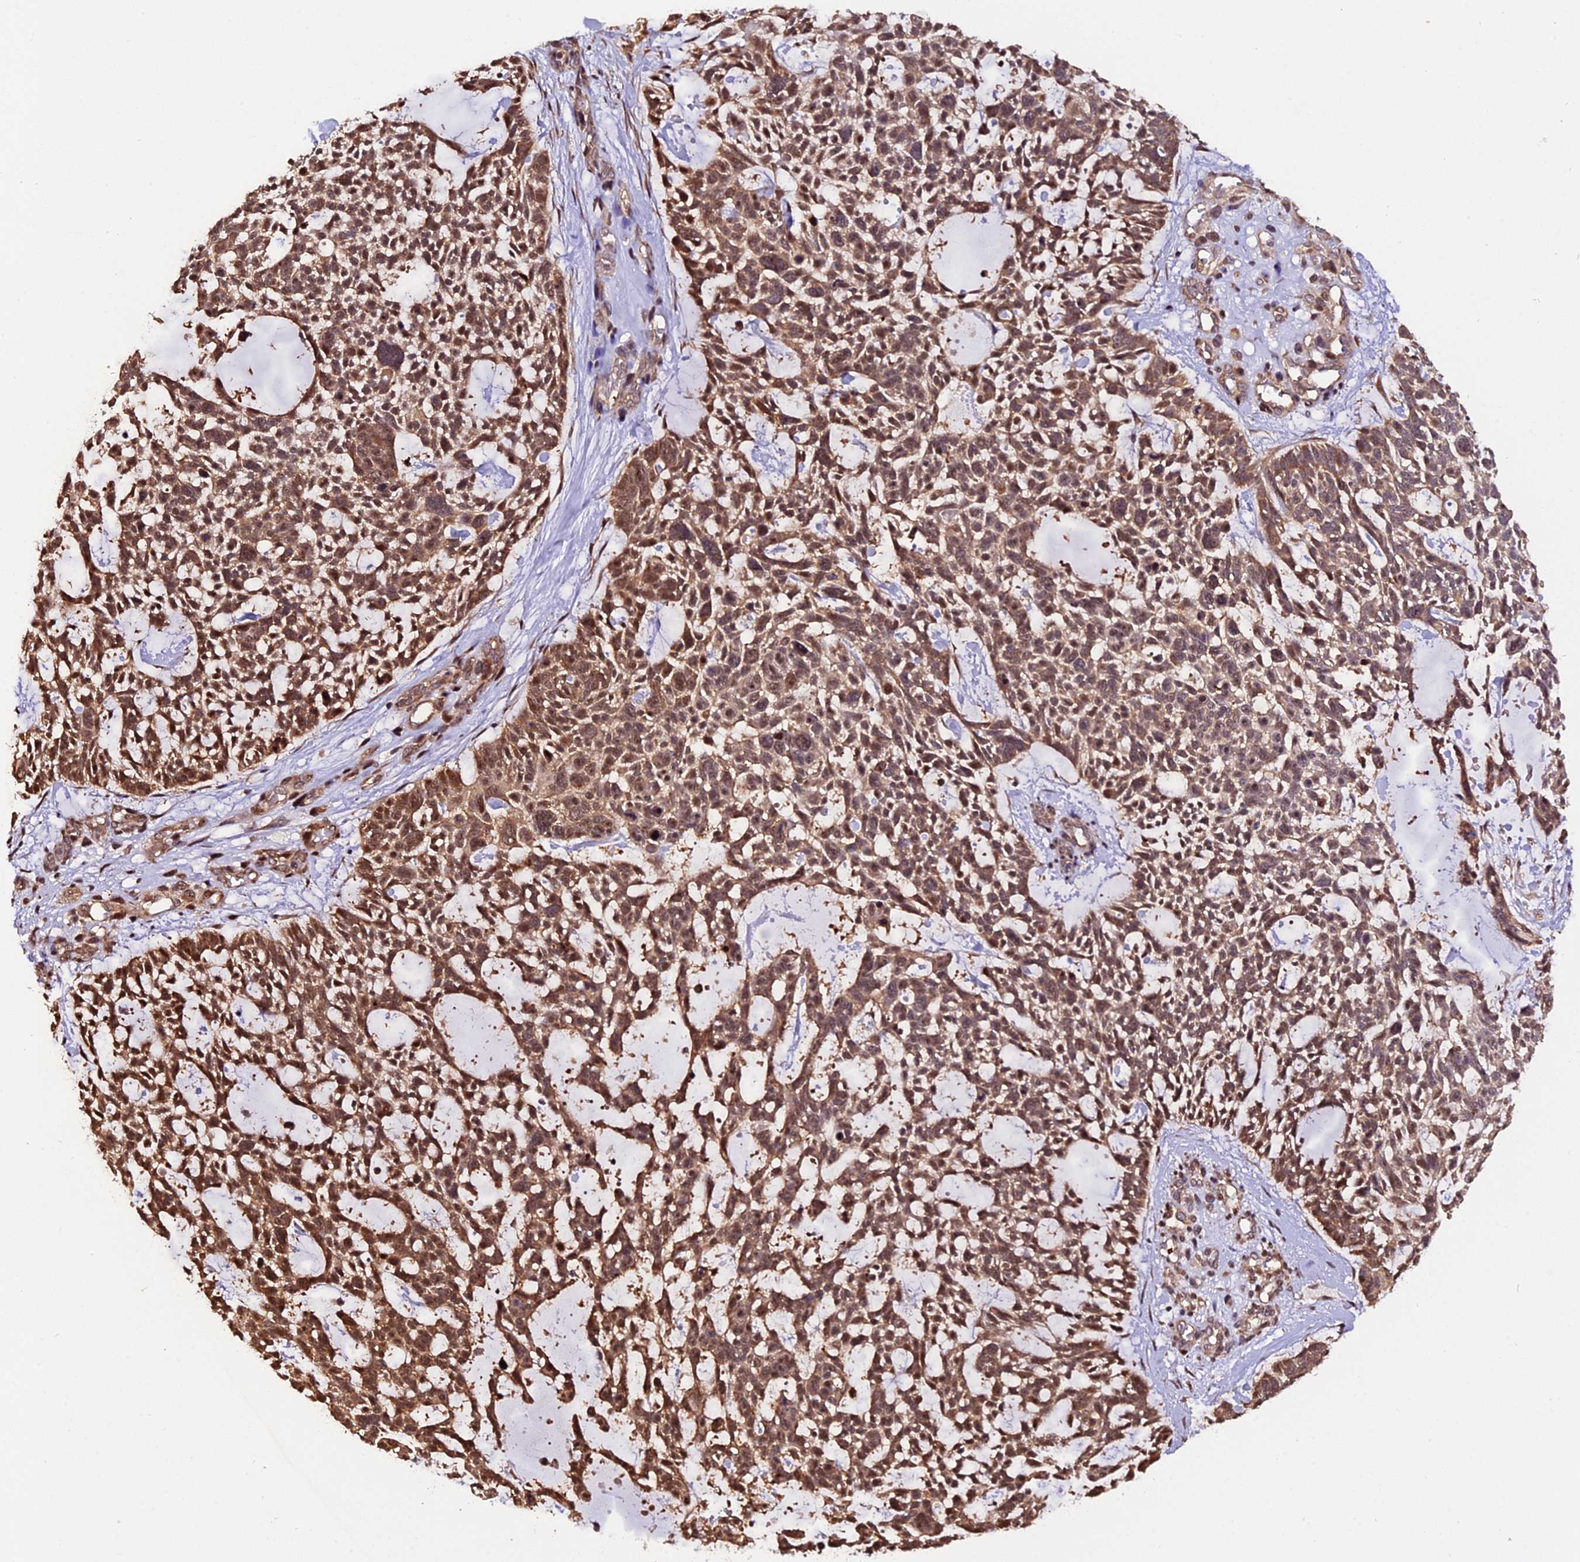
{"staining": {"intensity": "strong", "quantity": ">75%", "location": "cytoplasmic/membranous,nuclear"}, "tissue": "skin cancer", "cell_type": "Tumor cells", "image_type": "cancer", "snomed": [{"axis": "morphology", "description": "Basal cell carcinoma"}, {"axis": "topography", "description": "Skin"}], "caption": "Immunohistochemistry (DAB) staining of basal cell carcinoma (skin) exhibits strong cytoplasmic/membranous and nuclear protein expression in about >75% of tumor cells.", "gene": "HERPUD1", "patient": {"sex": "male", "age": 88}}